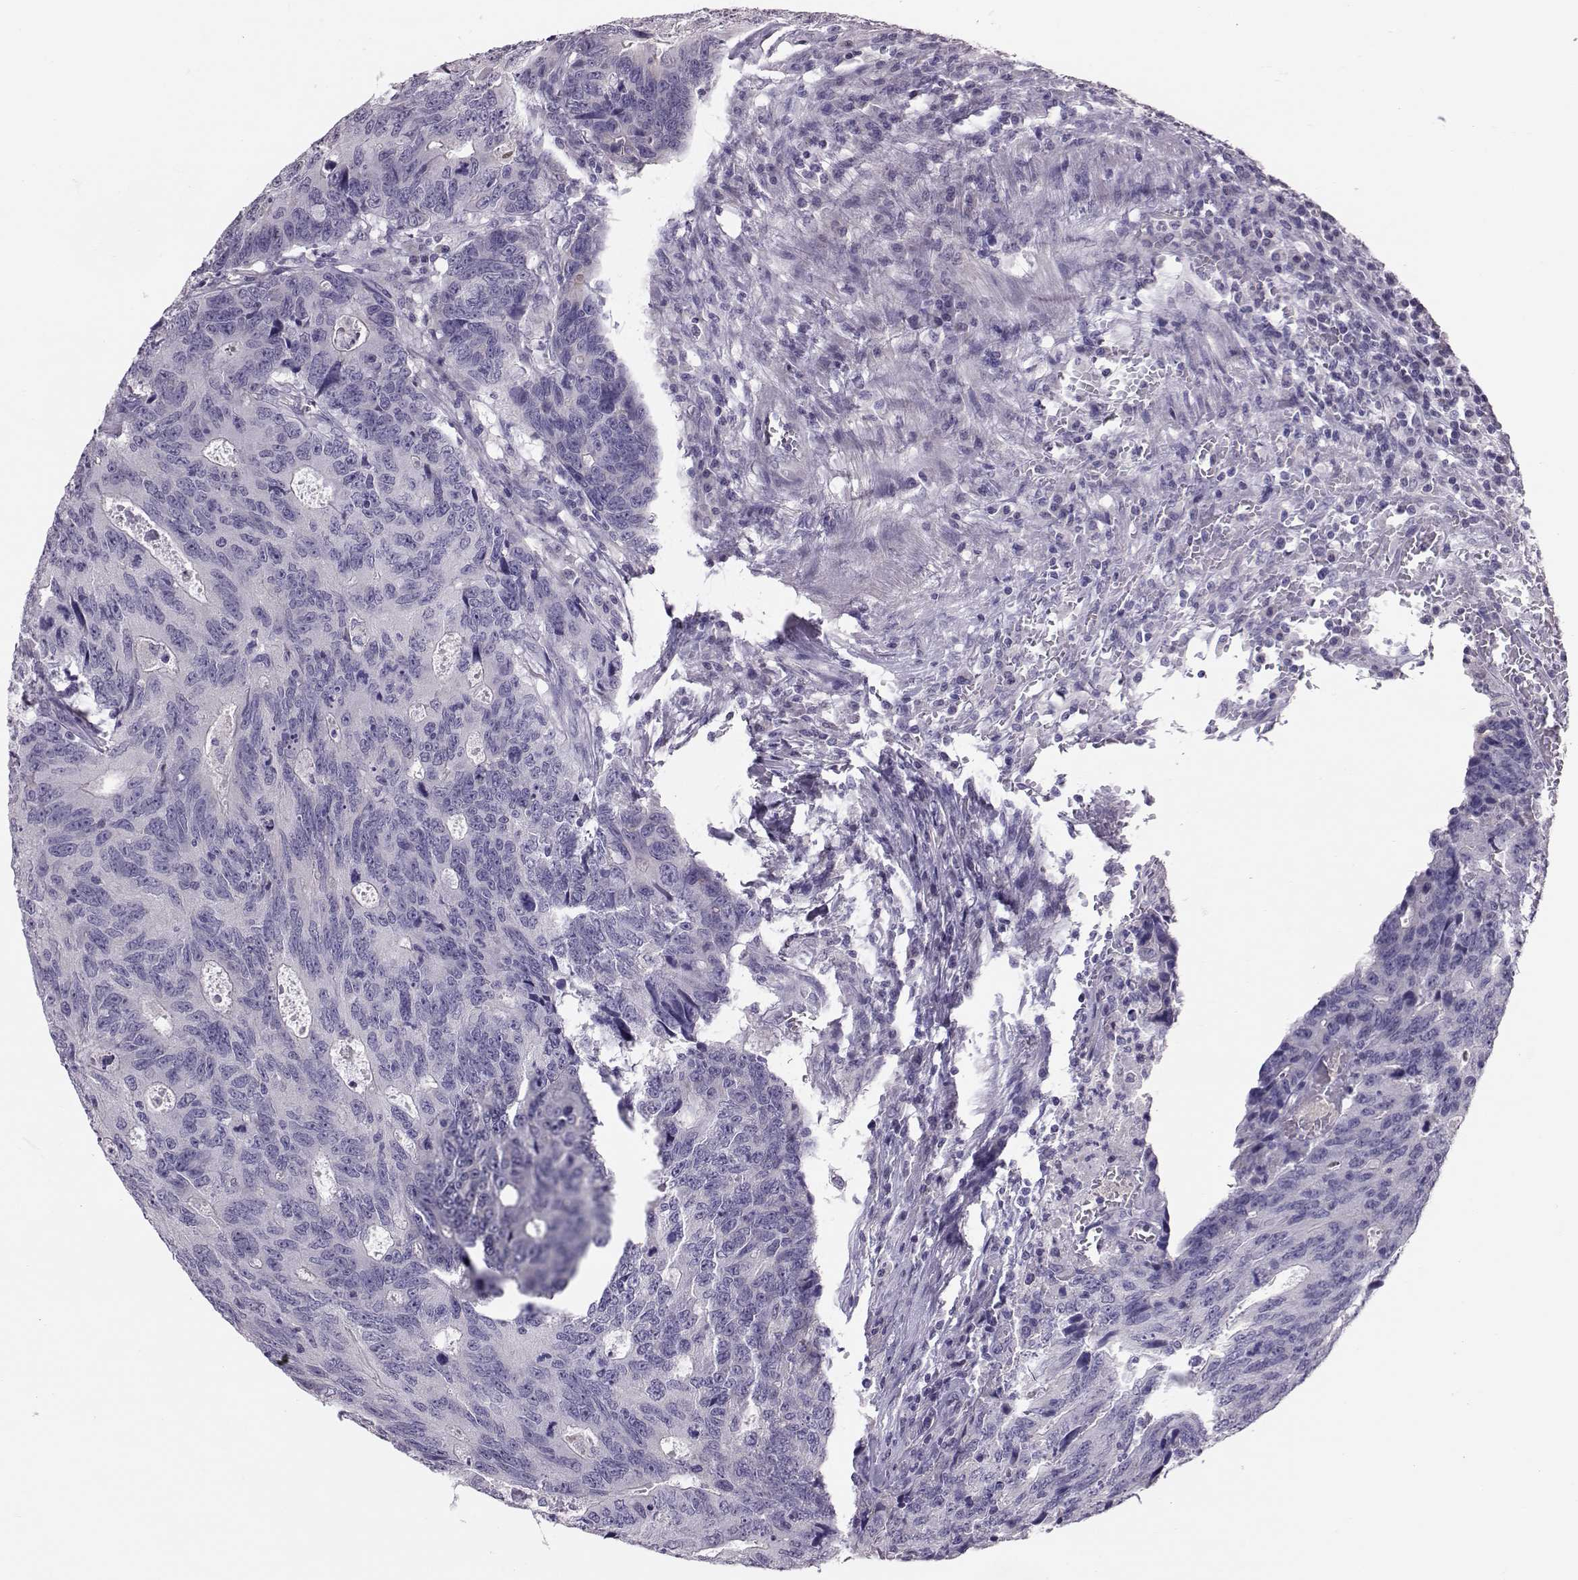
{"staining": {"intensity": "negative", "quantity": "none", "location": "none"}, "tissue": "colorectal cancer", "cell_type": "Tumor cells", "image_type": "cancer", "snomed": [{"axis": "morphology", "description": "Adenocarcinoma, NOS"}, {"axis": "topography", "description": "Colon"}], "caption": "Colorectal cancer stained for a protein using immunohistochemistry reveals no positivity tumor cells.", "gene": "DNAAF1", "patient": {"sex": "female", "age": 77}}